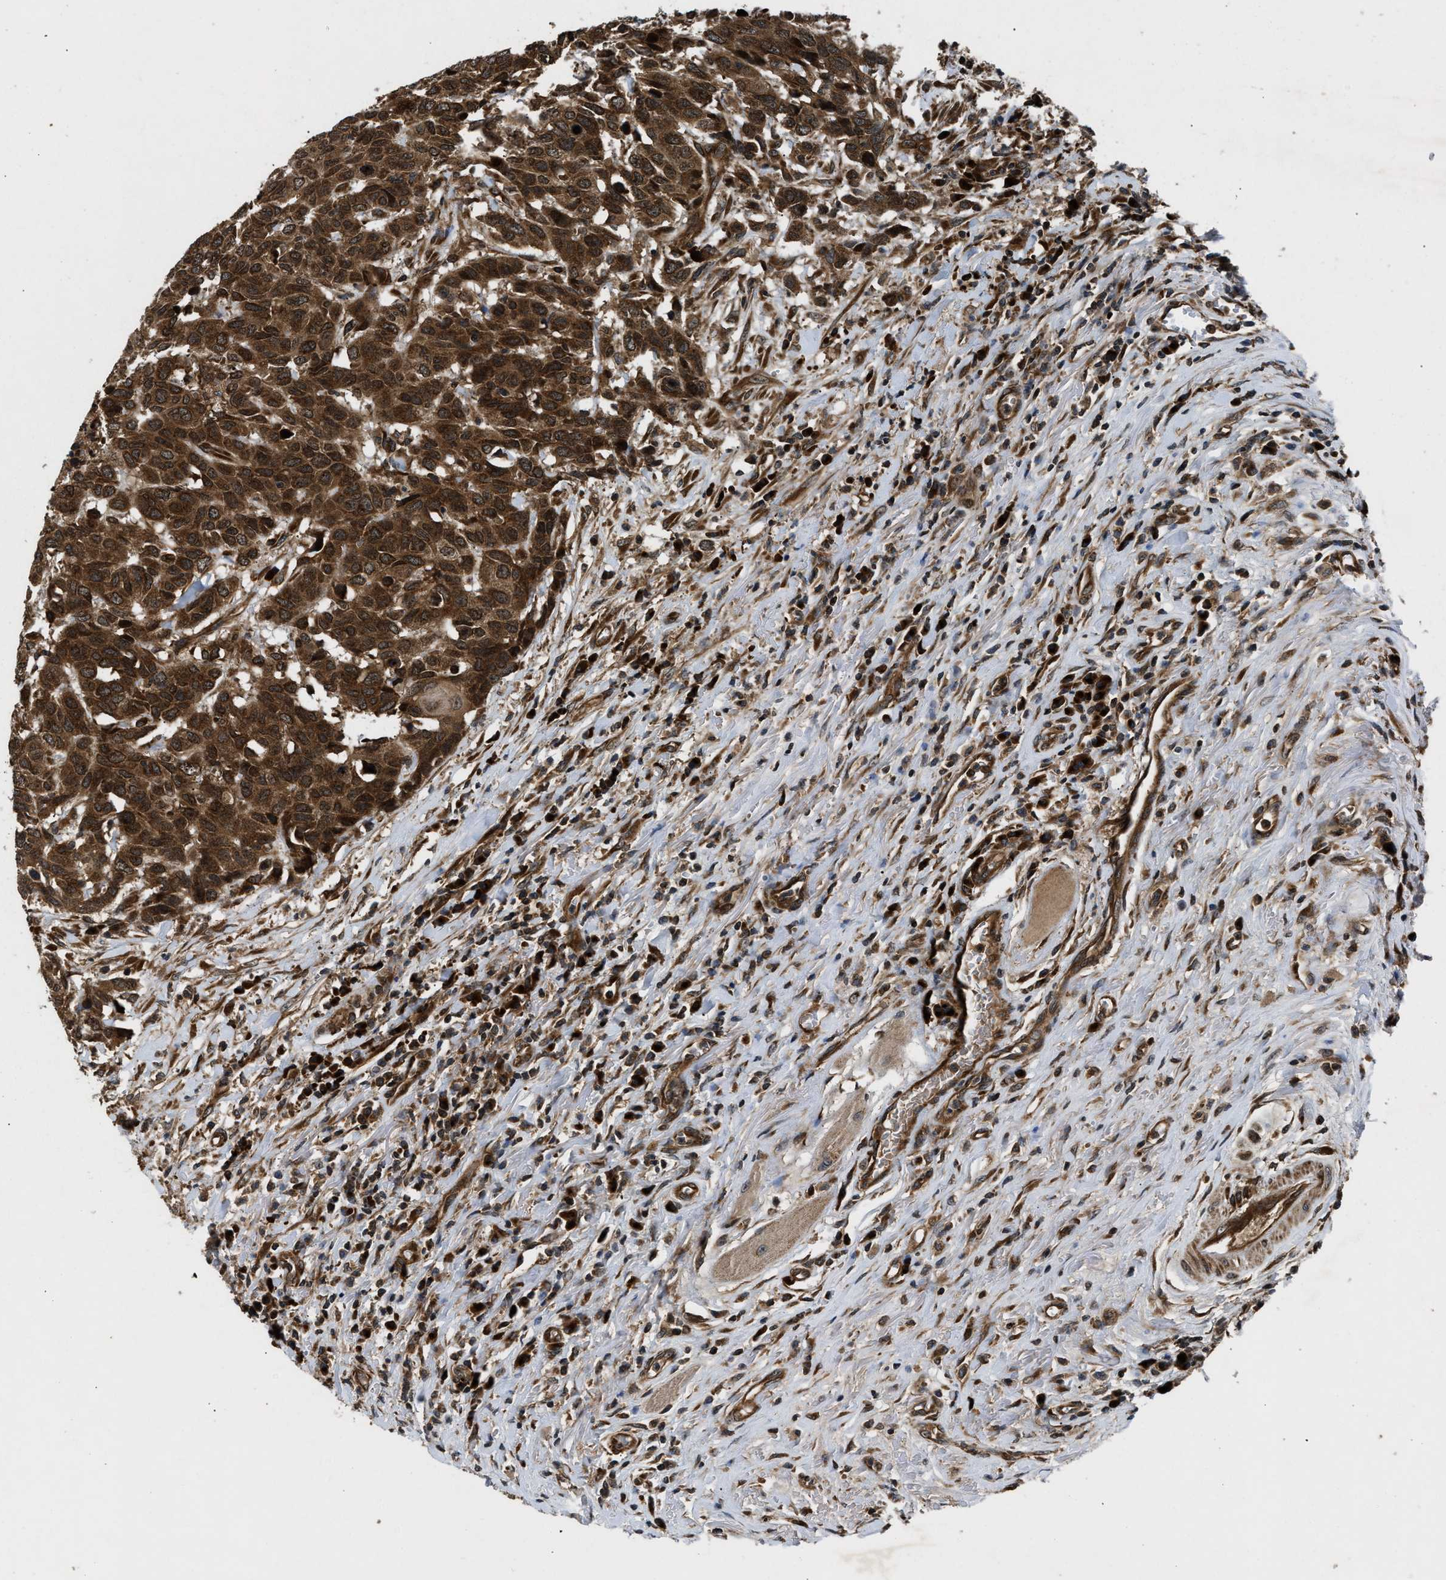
{"staining": {"intensity": "strong", "quantity": ">75%", "location": "cytoplasmic/membranous"}, "tissue": "head and neck cancer", "cell_type": "Tumor cells", "image_type": "cancer", "snomed": [{"axis": "morphology", "description": "Squamous cell carcinoma, NOS"}, {"axis": "topography", "description": "Head-Neck"}], "caption": "Head and neck cancer (squamous cell carcinoma) stained for a protein reveals strong cytoplasmic/membranous positivity in tumor cells.", "gene": "PNPLA8", "patient": {"sex": "male", "age": 66}}